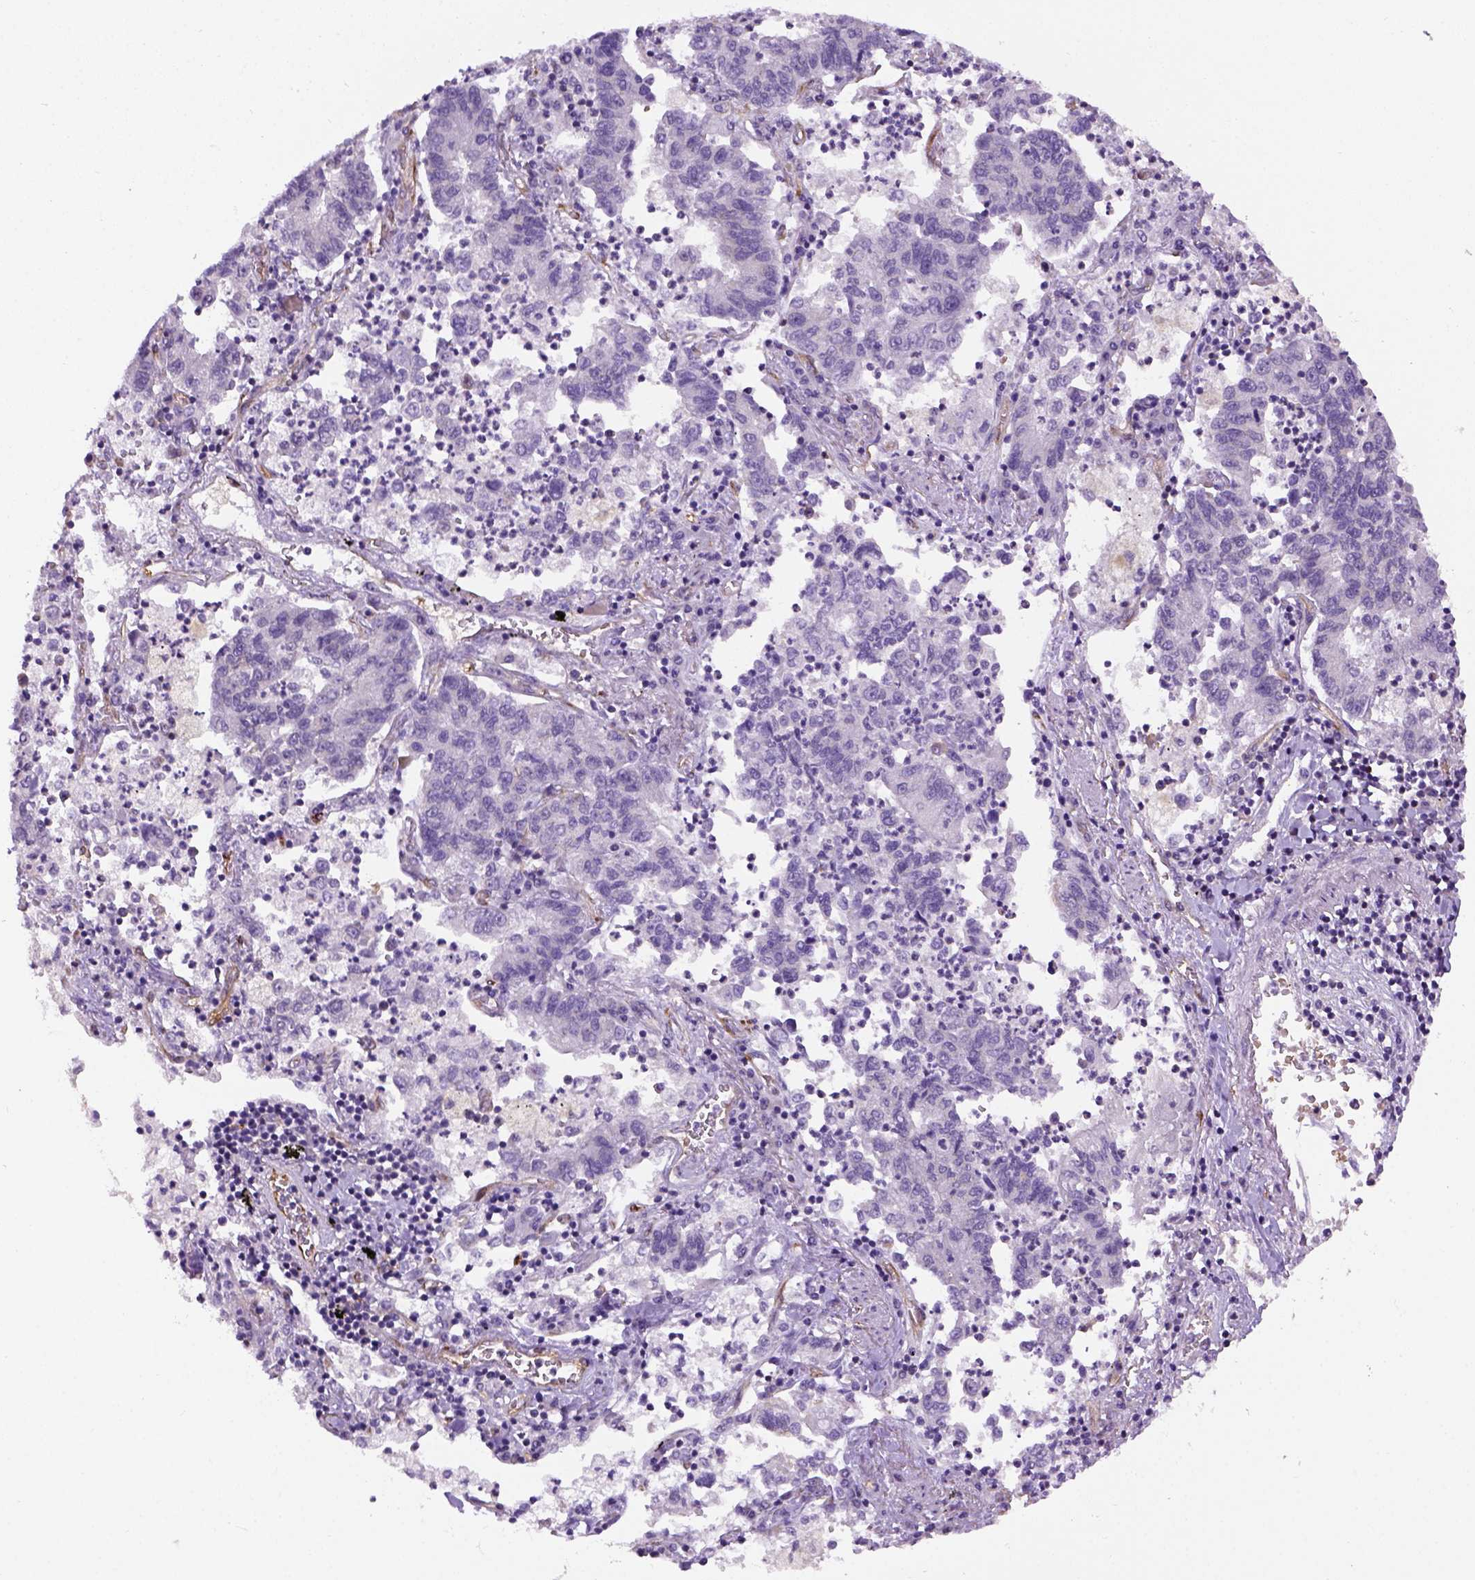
{"staining": {"intensity": "negative", "quantity": "none", "location": "none"}, "tissue": "lung cancer", "cell_type": "Tumor cells", "image_type": "cancer", "snomed": [{"axis": "morphology", "description": "Adenocarcinoma, NOS"}, {"axis": "topography", "description": "Lung"}], "caption": "Human adenocarcinoma (lung) stained for a protein using immunohistochemistry exhibits no expression in tumor cells.", "gene": "KAZN", "patient": {"sex": "female", "age": 57}}